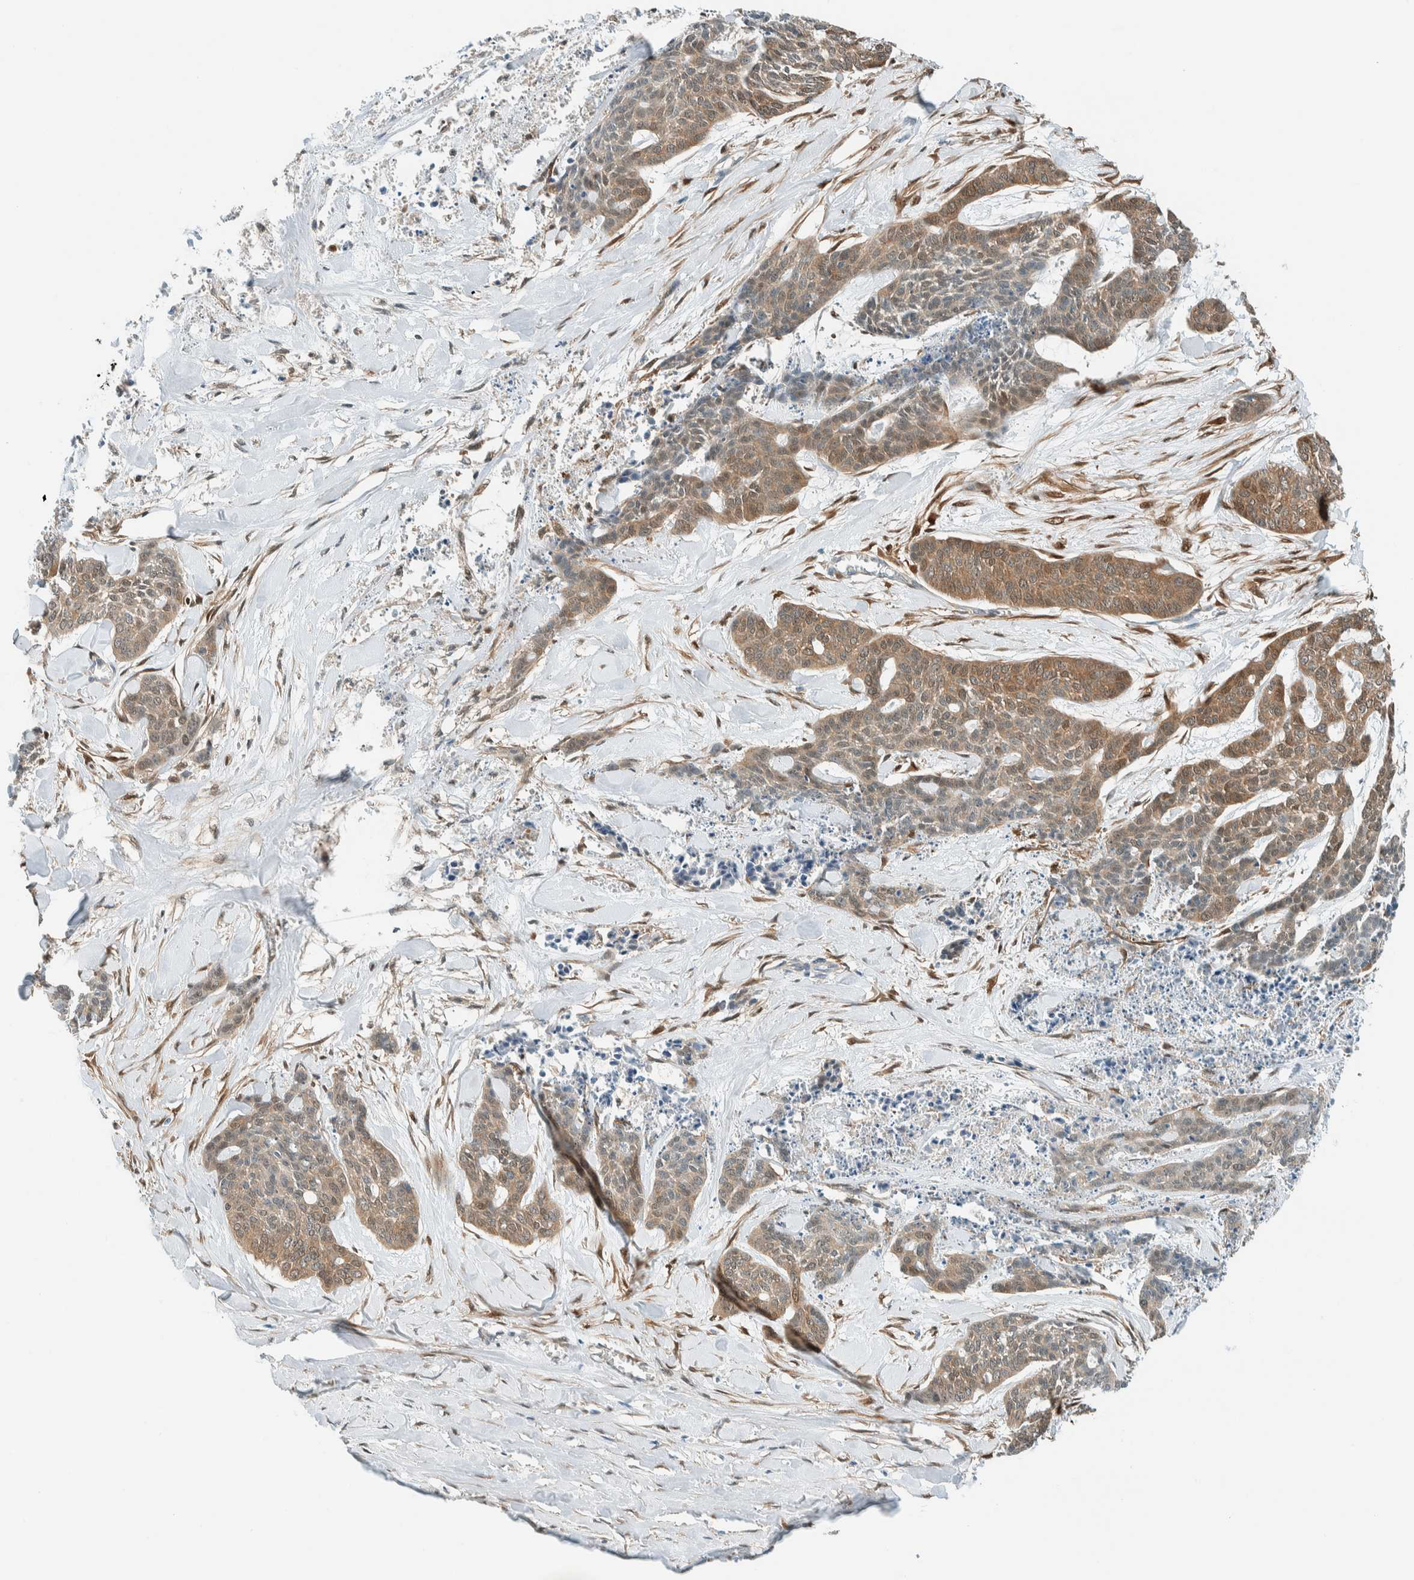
{"staining": {"intensity": "moderate", "quantity": "25%-75%", "location": "cytoplasmic/membranous,nuclear"}, "tissue": "skin cancer", "cell_type": "Tumor cells", "image_type": "cancer", "snomed": [{"axis": "morphology", "description": "Basal cell carcinoma"}, {"axis": "topography", "description": "Skin"}], "caption": "Basal cell carcinoma (skin) stained with a protein marker exhibits moderate staining in tumor cells.", "gene": "NXN", "patient": {"sex": "female", "age": 64}}